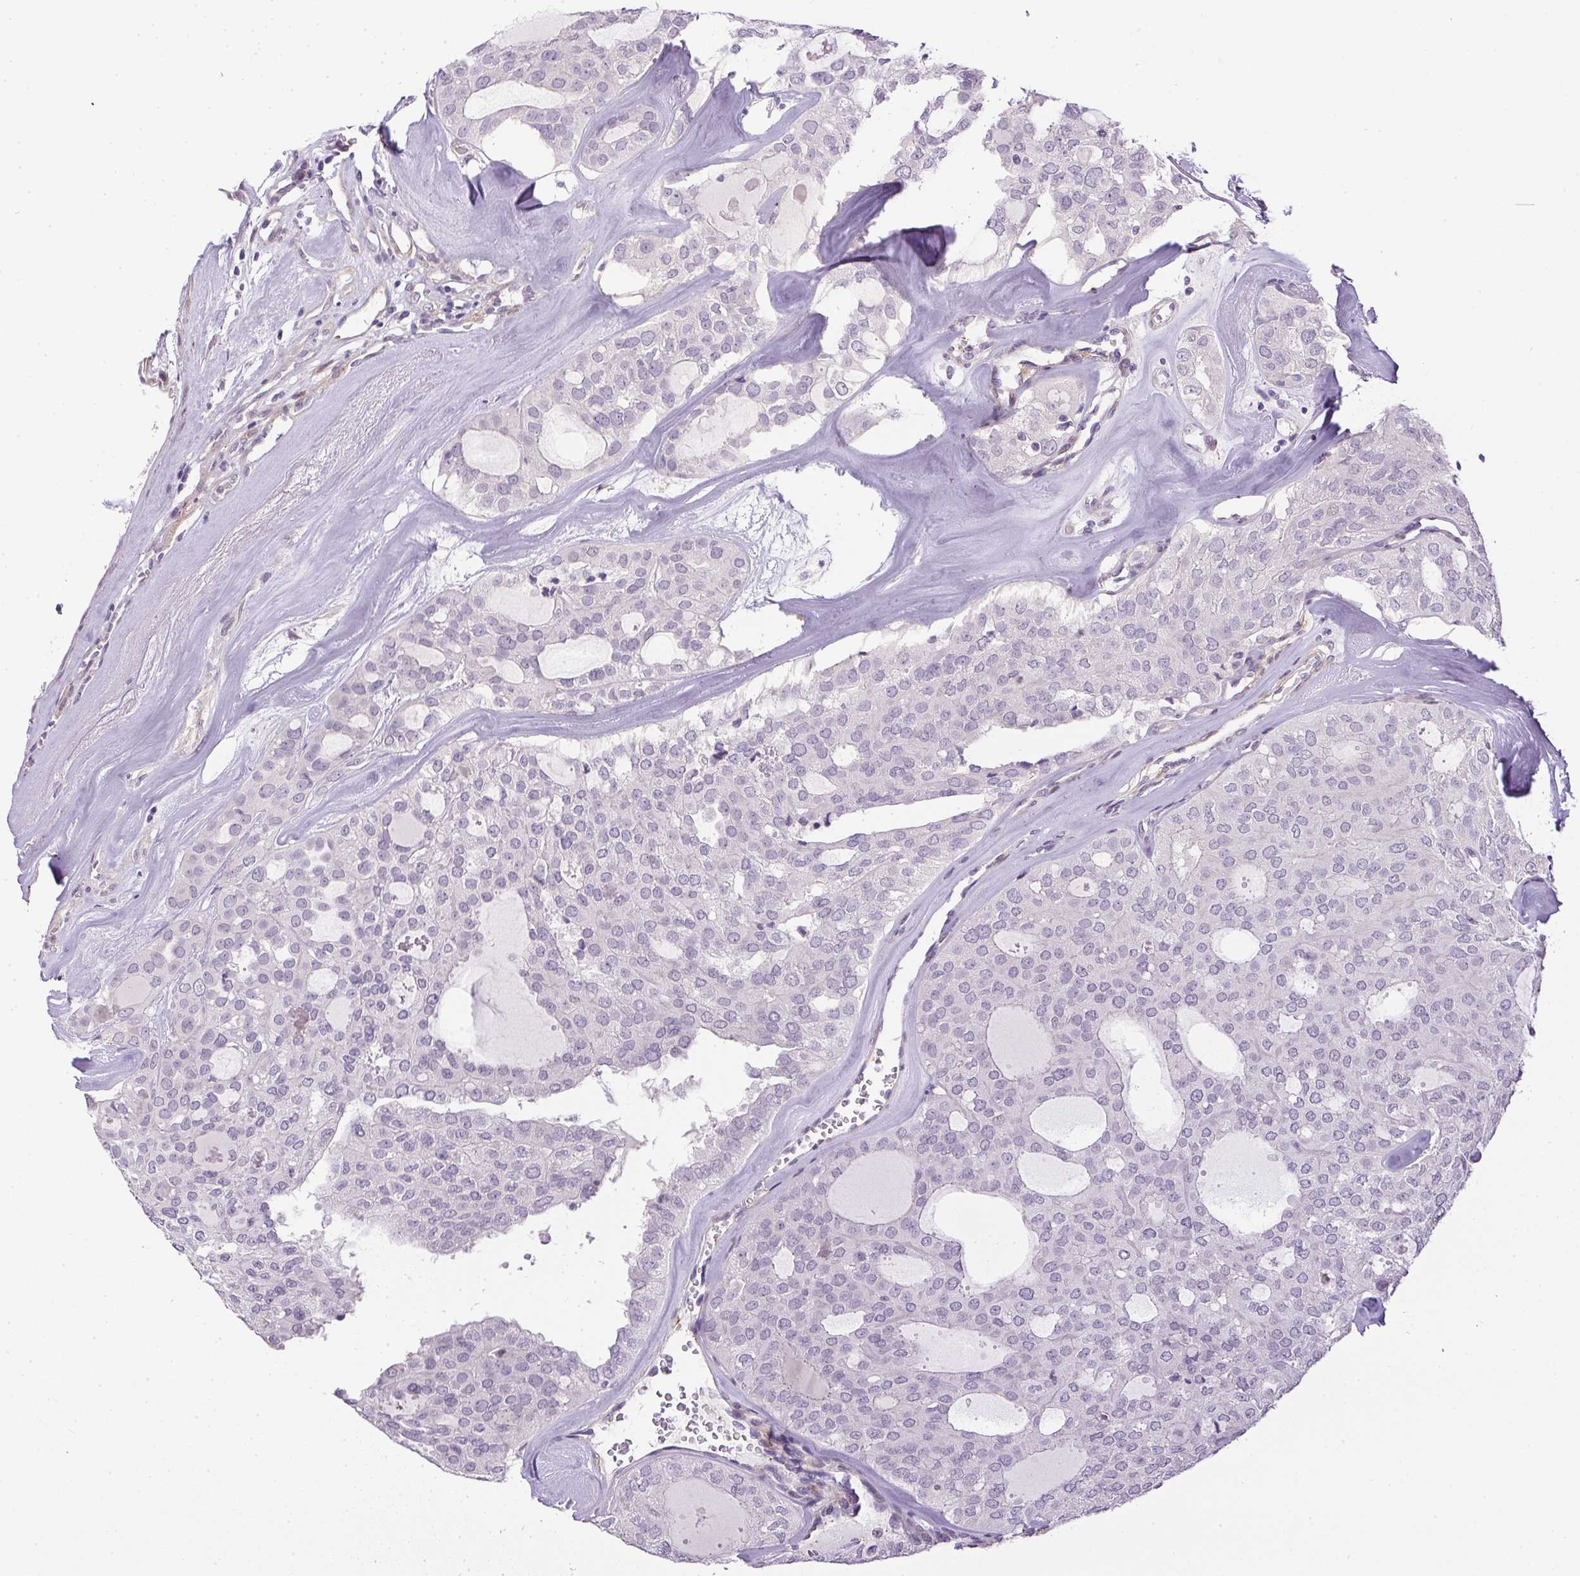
{"staining": {"intensity": "negative", "quantity": "none", "location": "none"}, "tissue": "thyroid cancer", "cell_type": "Tumor cells", "image_type": "cancer", "snomed": [{"axis": "morphology", "description": "Follicular adenoma carcinoma, NOS"}, {"axis": "topography", "description": "Thyroid gland"}], "caption": "Immunohistochemical staining of human thyroid follicular adenoma carcinoma exhibits no significant positivity in tumor cells.", "gene": "PRL", "patient": {"sex": "male", "age": 75}}